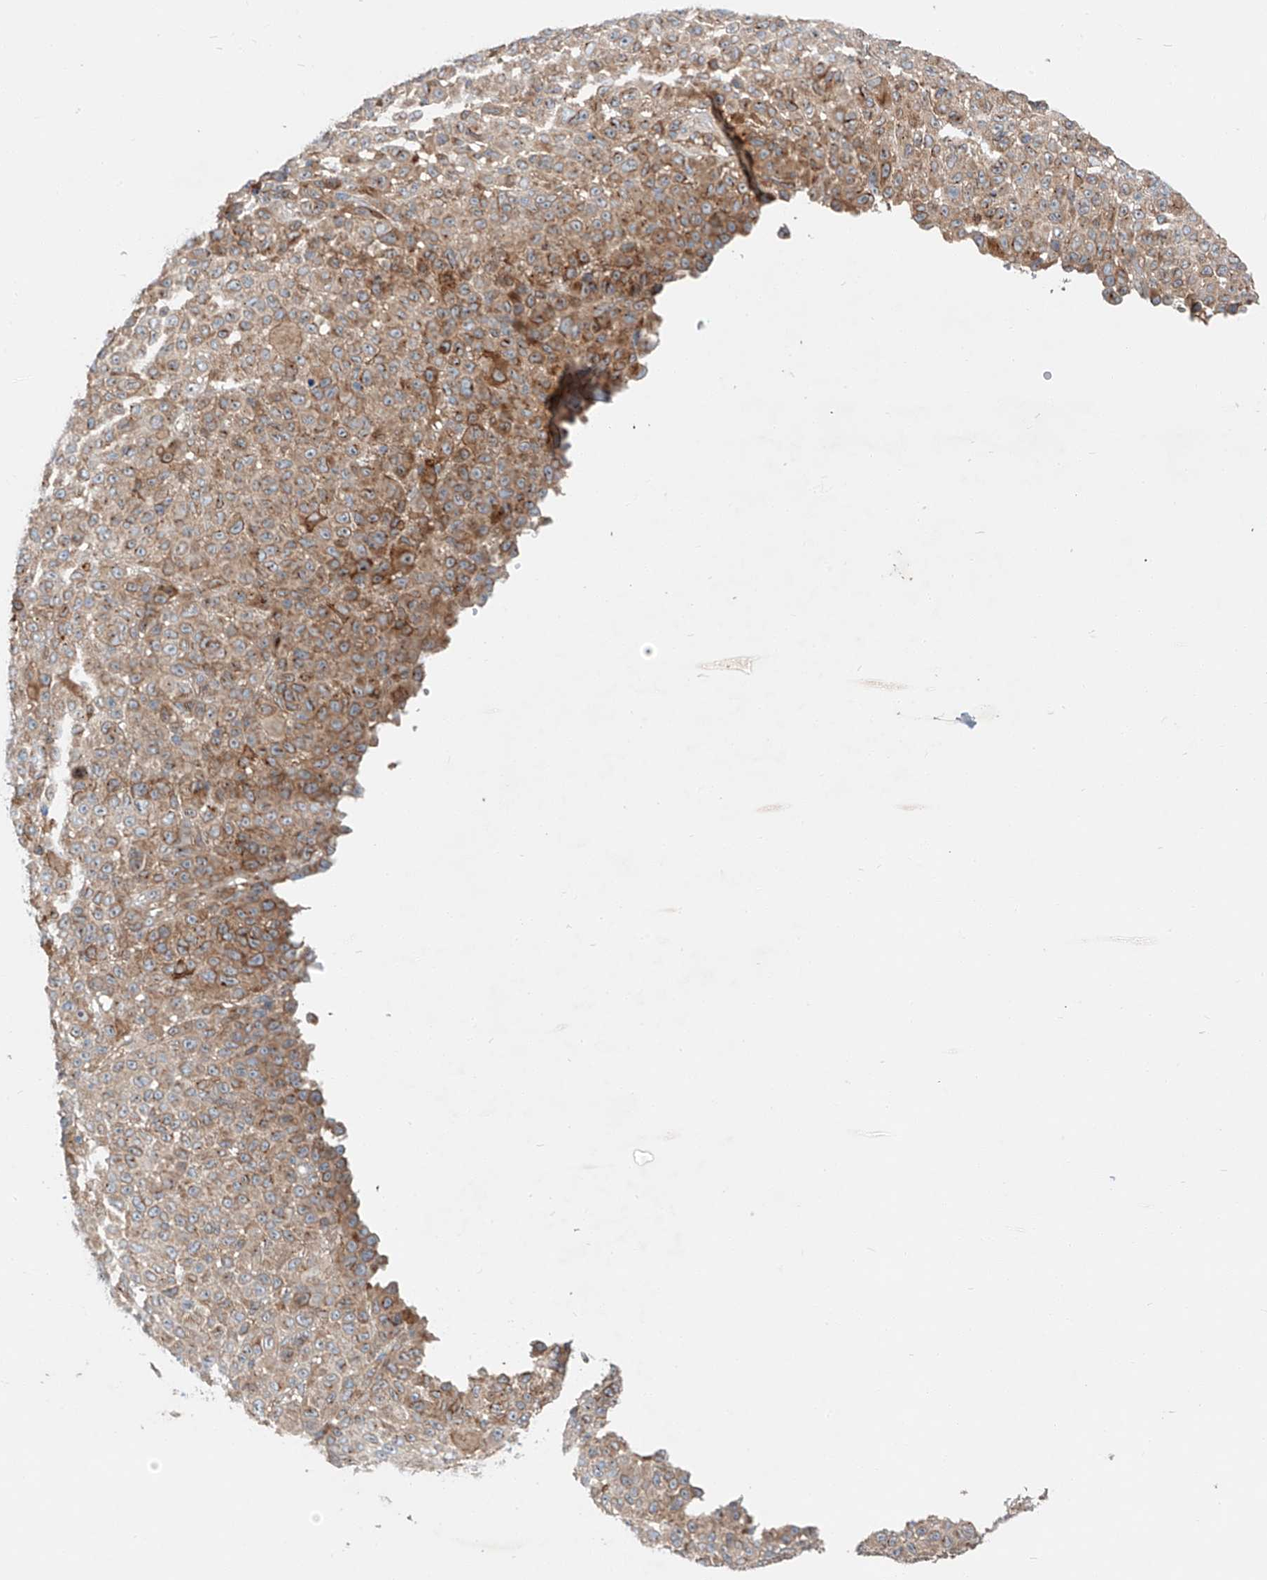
{"staining": {"intensity": "moderate", "quantity": ">75%", "location": "cytoplasmic/membranous"}, "tissue": "melanoma", "cell_type": "Tumor cells", "image_type": "cancer", "snomed": [{"axis": "morphology", "description": "Malignant melanoma, NOS"}, {"axis": "topography", "description": "Skin"}], "caption": "Malignant melanoma stained for a protein (brown) shows moderate cytoplasmic/membranous positive expression in about >75% of tumor cells.", "gene": "RUSC1", "patient": {"sex": "female", "age": 94}}